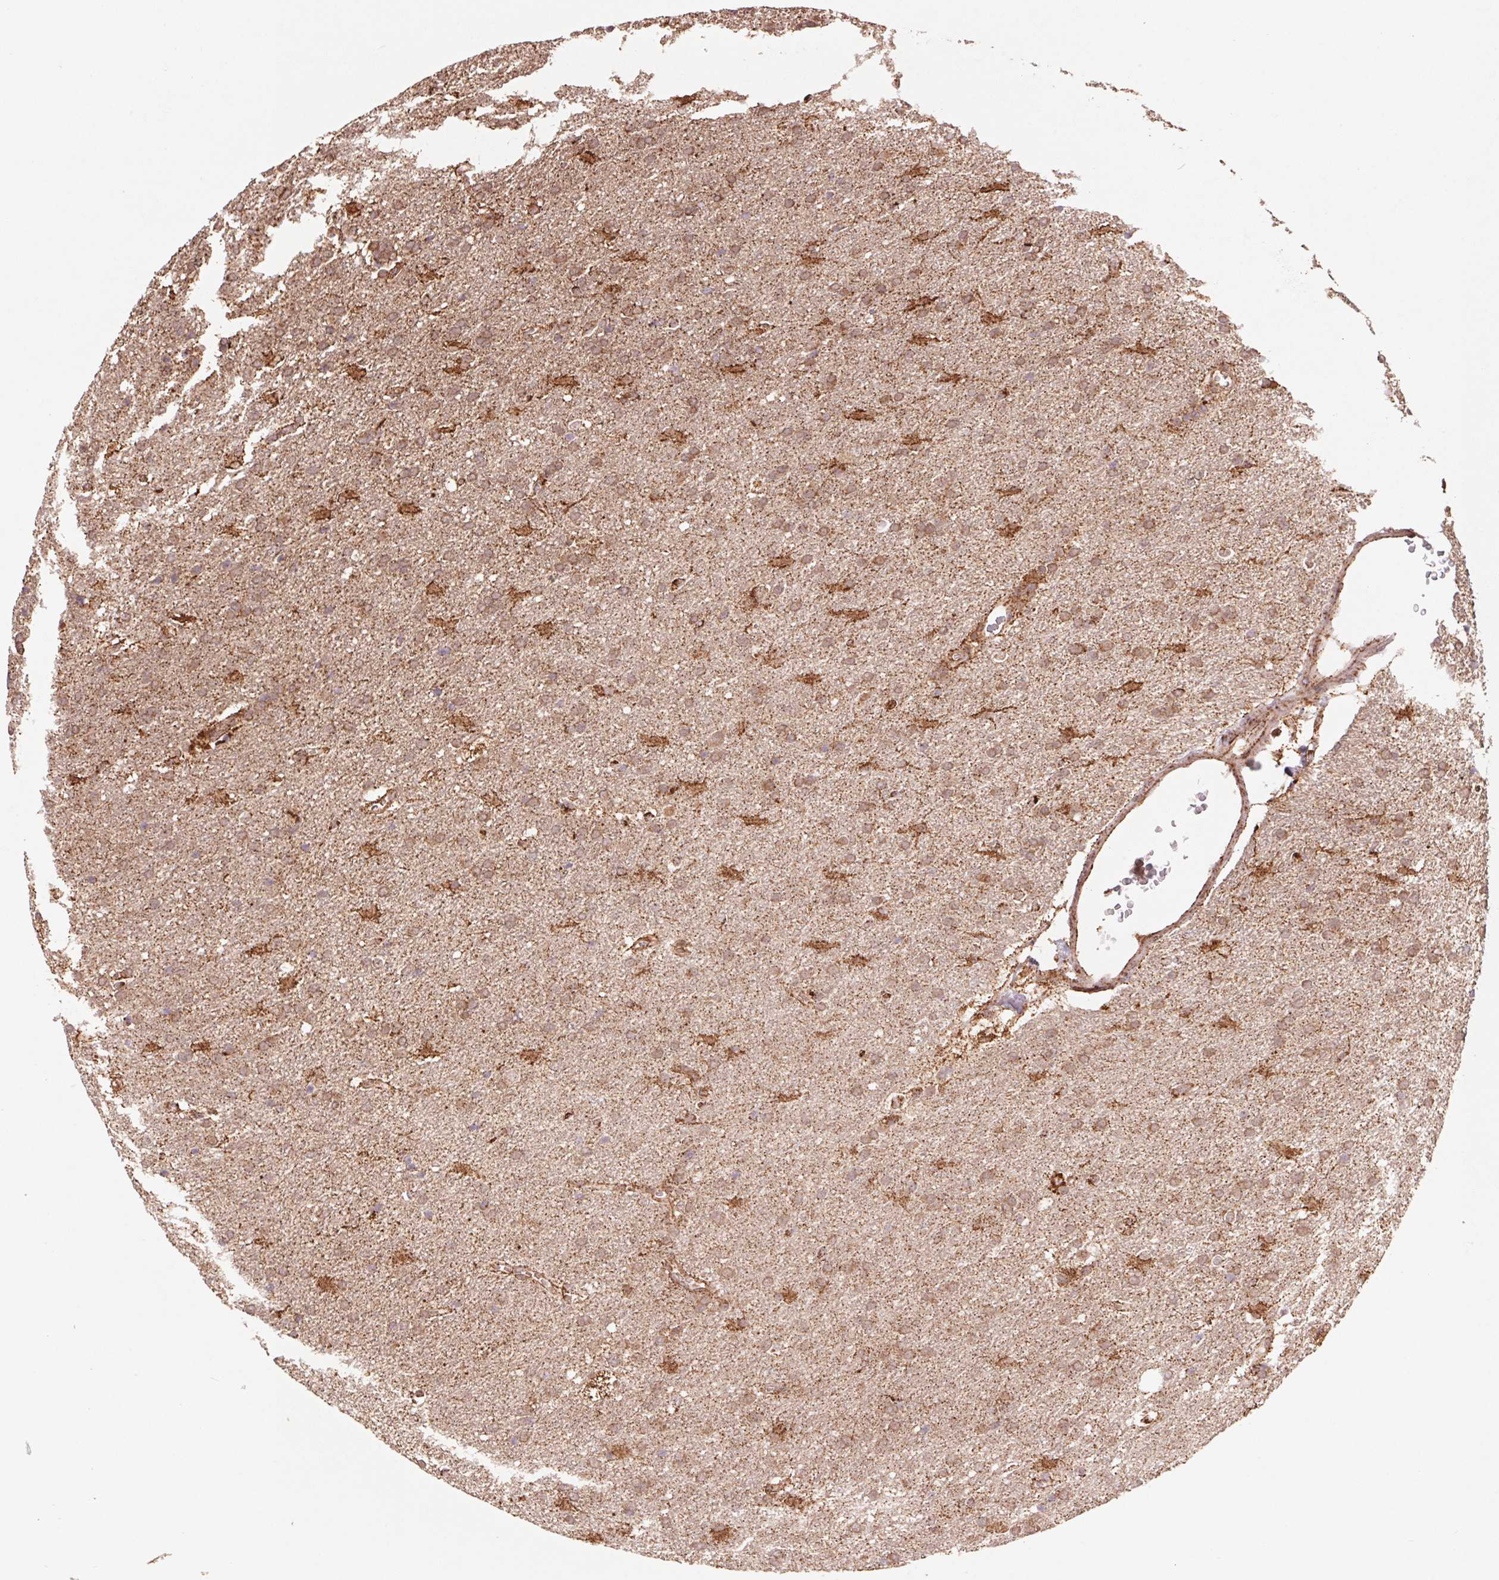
{"staining": {"intensity": "moderate", "quantity": "25%-75%", "location": "cytoplasmic/membranous"}, "tissue": "glioma", "cell_type": "Tumor cells", "image_type": "cancer", "snomed": [{"axis": "morphology", "description": "Glioma, malignant, Low grade"}, {"axis": "topography", "description": "Brain"}], "caption": "Glioma was stained to show a protein in brown. There is medium levels of moderate cytoplasmic/membranous positivity in about 25%-75% of tumor cells.", "gene": "URM1", "patient": {"sex": "male", "age": 66}}